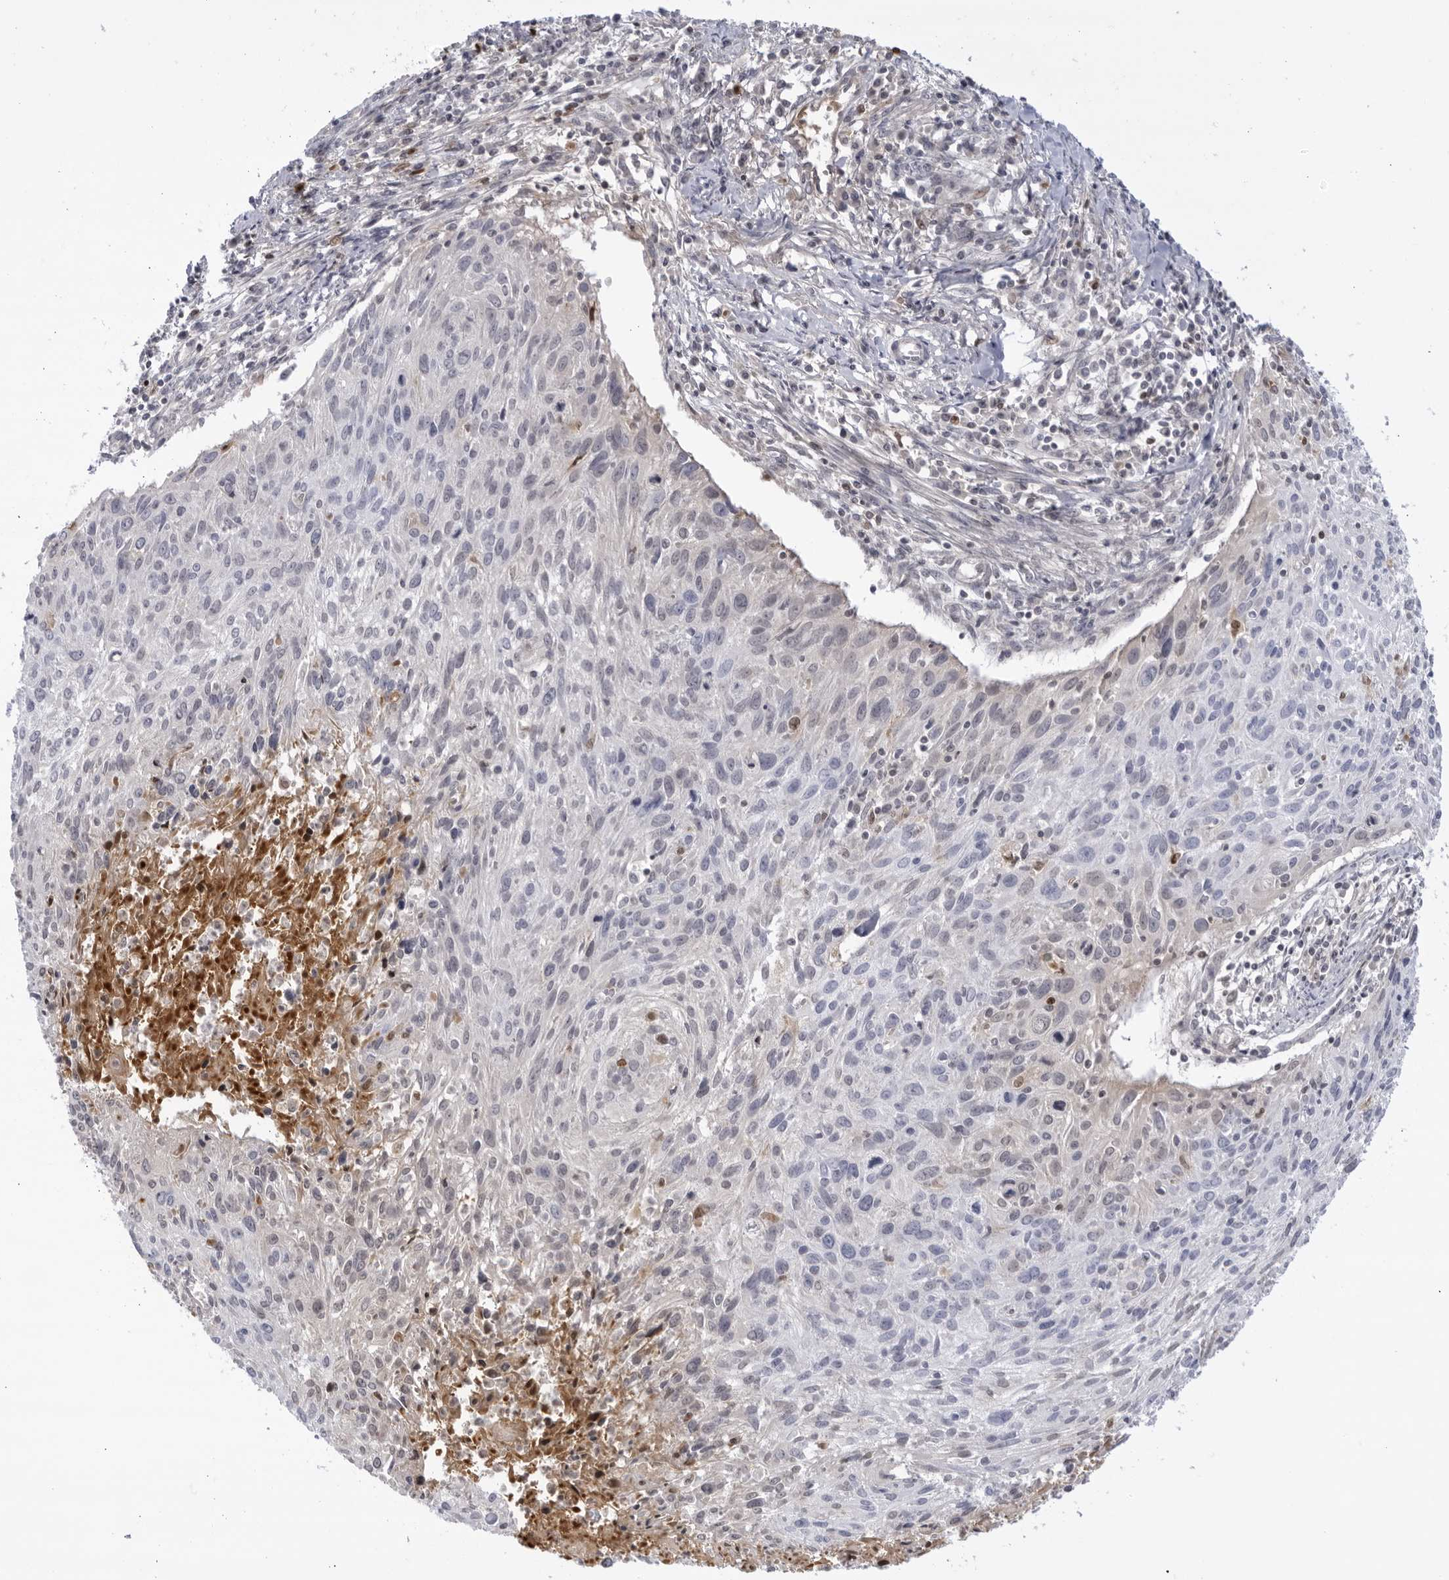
{"staining": {"intensity": "negative", "quantity": "none", "location": "none"}, "tissue": "cervical cancer", "cell_type": "Tumor cells", "image_type": "cancer", "snomed": [{"axis": "morphology", "description": "Squamous cell carcinoma, NOS"}, {"axis": "topography", "description": "Cervix"}], "caption": "Micrograph shows no significant protein positivity in tumor cells of squamous cell carcinoma (cervical). Nuclei are stained in blue.", "gene": "CNBD1", "patient": {"sex": "female", "age": 51}}